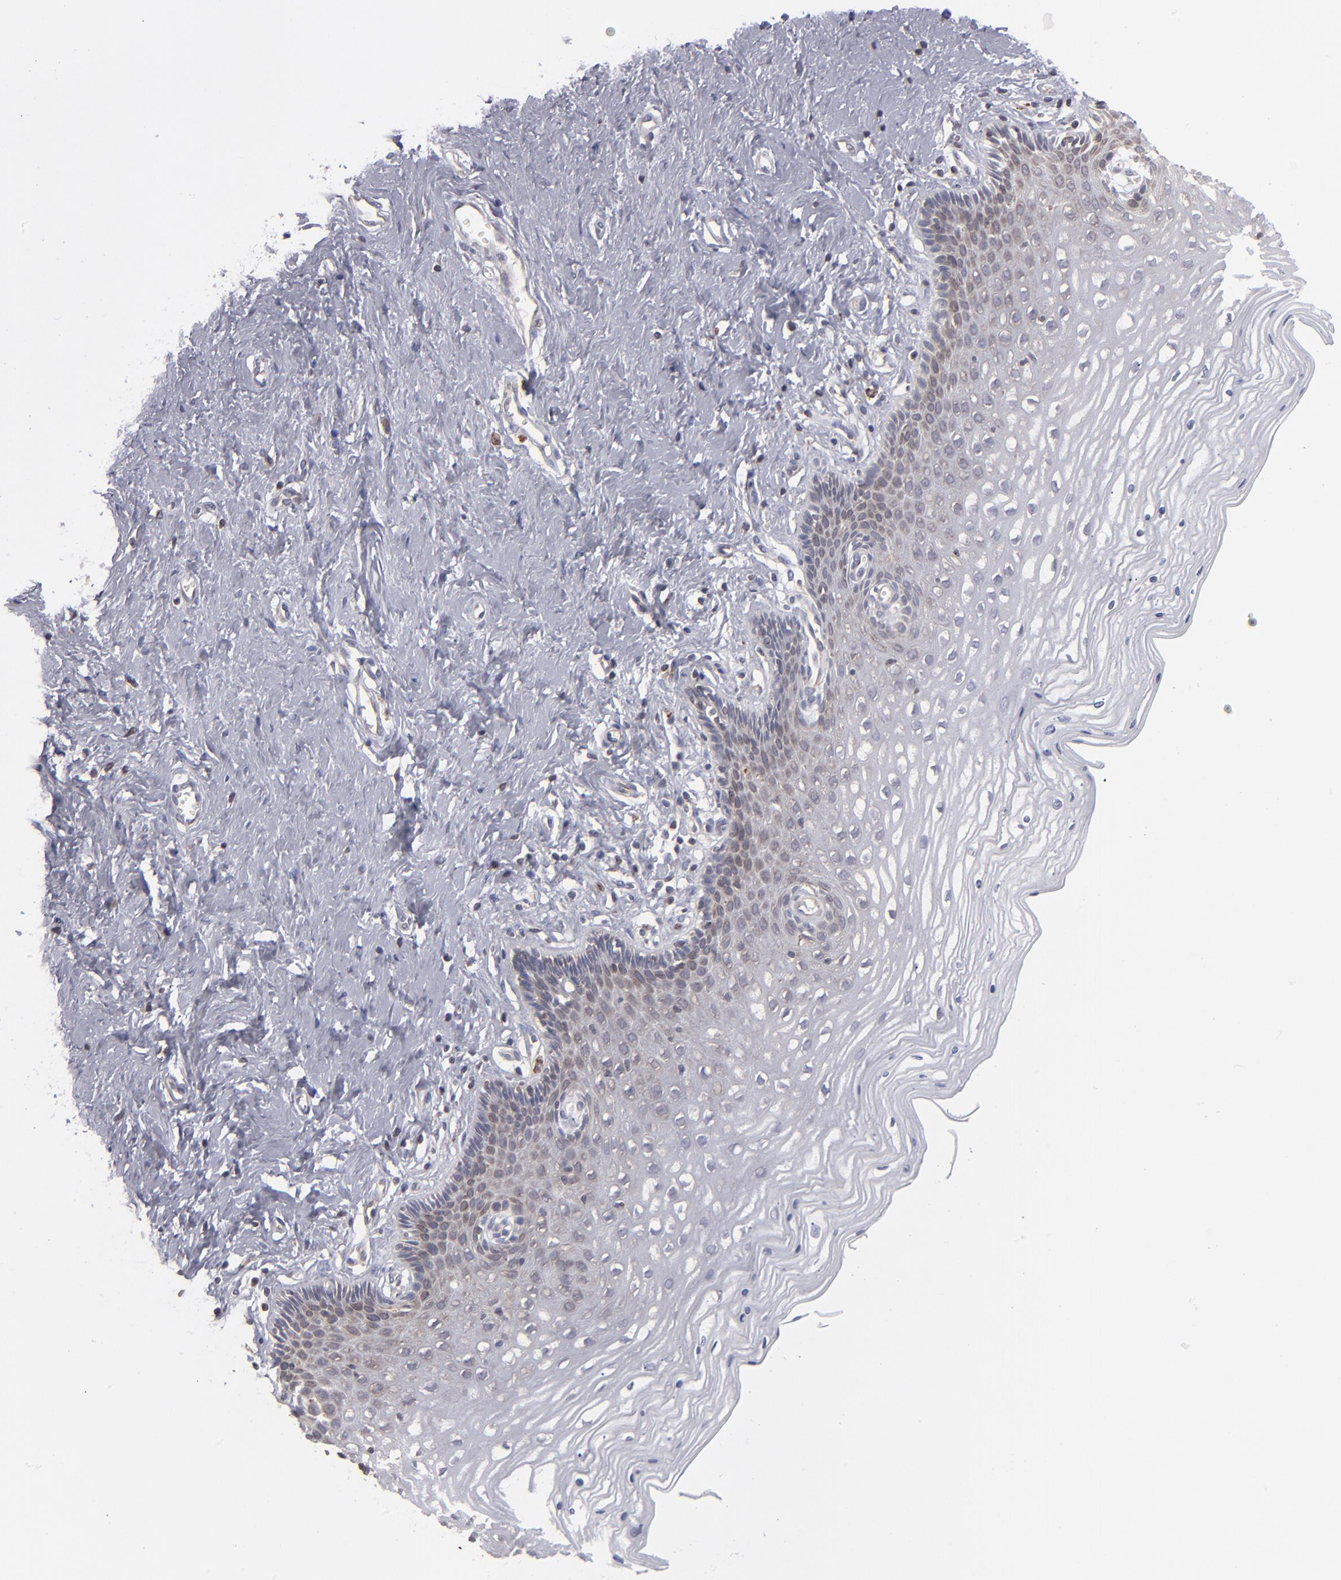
{"staining": {"intensity": "weak", "quantity": "<25%", "location": "cytoplasmic/membranous"}, "tissue": "cervix", "cell_type": "Glandular cells", "image_type": "normal", "snomed": [{"axis": "morphology", "description": "Normal tissue, NOS"}, {"axis": "topography", "description": "Cervix"}], "caption": "Glandular cells show no significant positivity in unremarkable cervix. Nuclei are stained in blue.", "gene": "TMX1", "patient": {"sex": "female", "age": 39}}